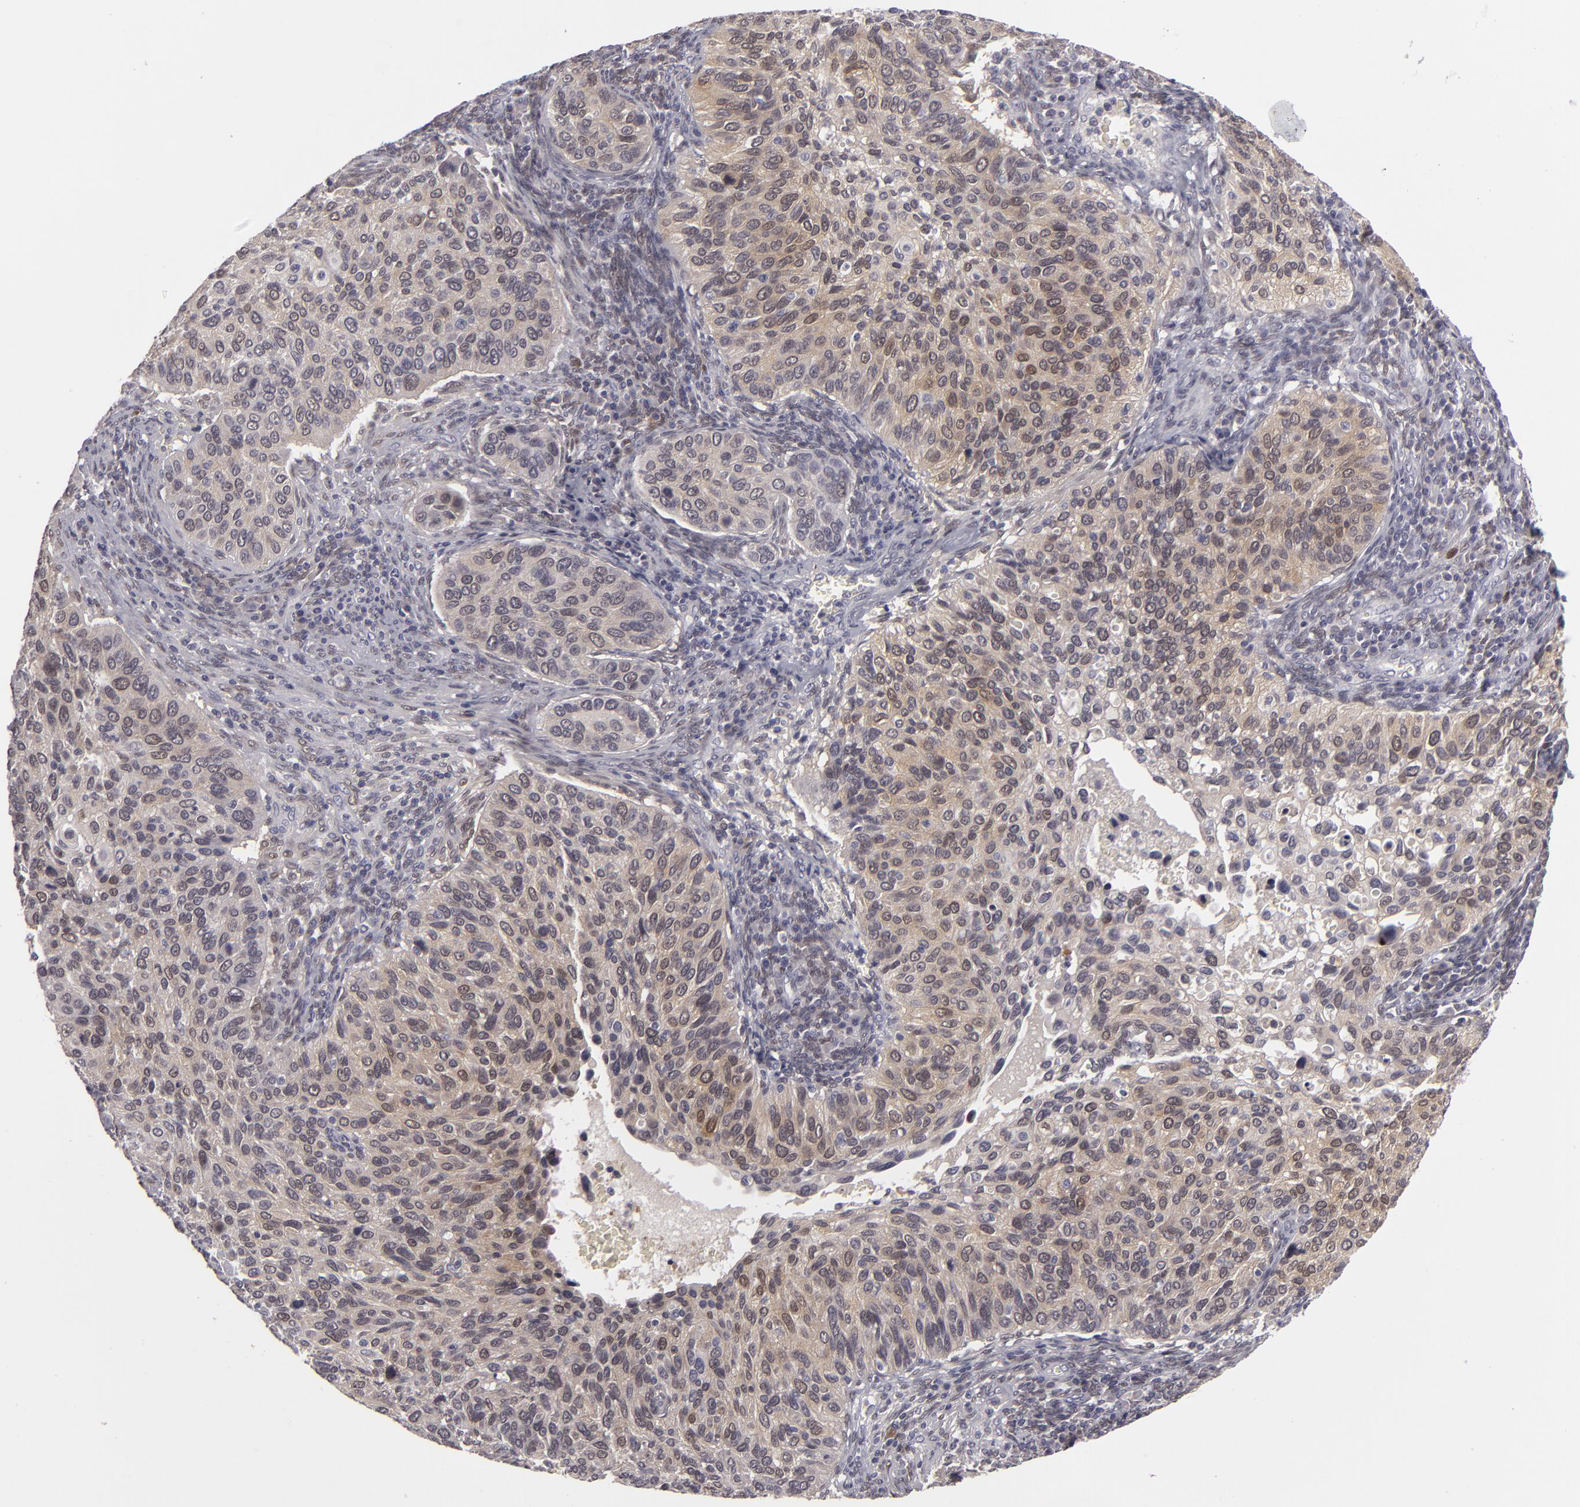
{"staining": {"intensity": "weak", "quantity": "25%-75%", "location": "cytoplasmic/membranous"}, "tissue": "cervical cancer", "cell_type": "Tumor cells", "image_type": "cancer", "snomed": [{"axis": "morphology", "description": "Adenocarcinoma, NOS"}, {"axis": "topography", "description": "Cervix"}], "caption": "An IHC histopathology image of neoplastic tissue is shown. Protein staining in brown highlights weak cytoplasmic/membranous positivity in cervical cancer (adenocarcinoma) within tumor cells.", "gene": "EFS", "patient": {"sex": "female", "age": 29}}